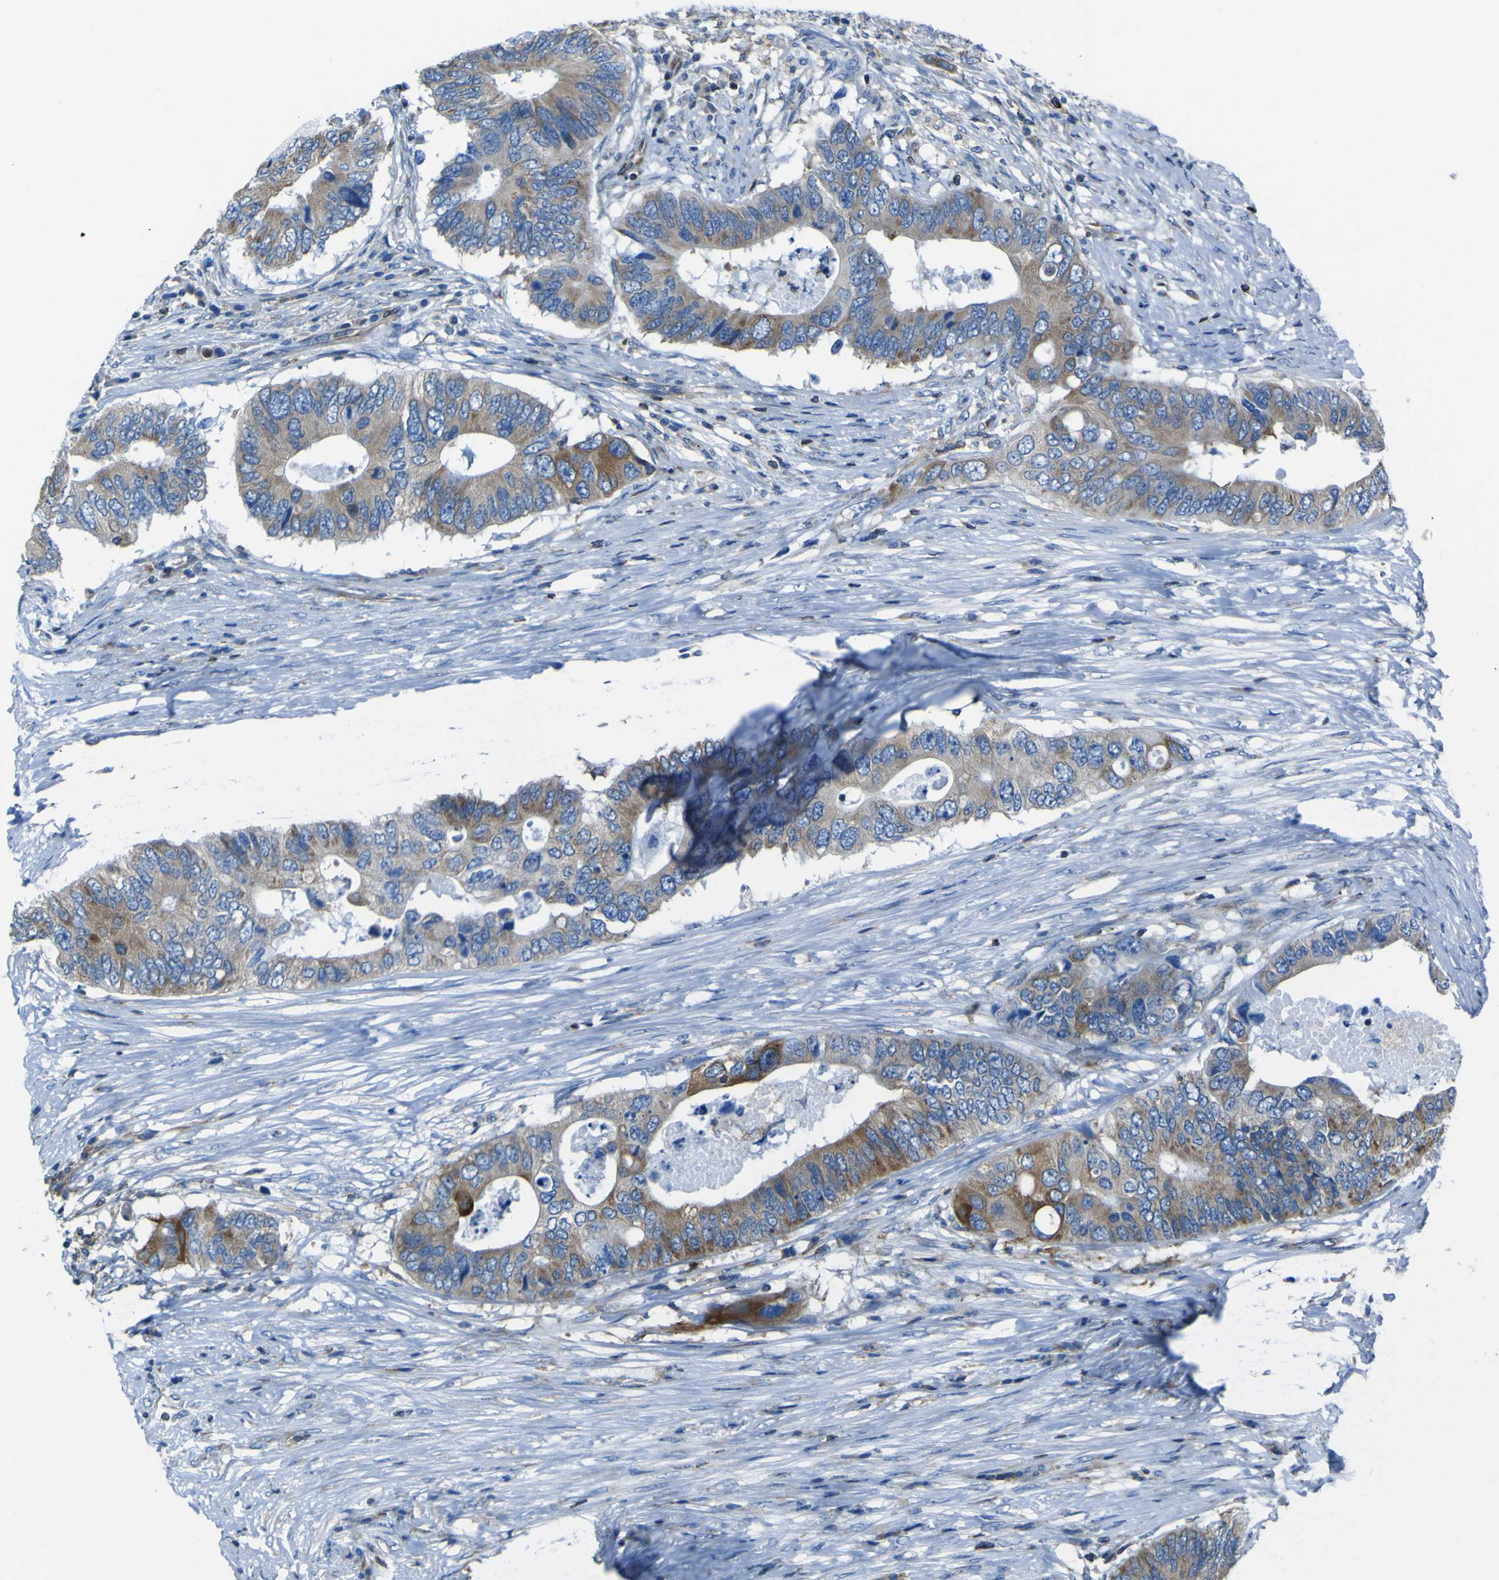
{"staining": {"intensity": "moderate", "quantity": "25%-75%", "location": "cytoplasmic/membranous"}, "tissue": "colorectal cancer", "cell_type": "Tumor cells", "image_type": "cancer", "snomed": [{"axis": "morphology", "description": "Adenocarcinoma, NOS"}, {"axis": "topography", "description": "Colon"}], "caption": "IHC micrograph of human colorectal cancer stained for a protein (brown), which demonstrates medium levels of moderate cytoplasmic/membranous staining in approximately 25%-75% of tumor cells.", "gene": "STIM1", "patient": {"sex": "male", "age": 71}}